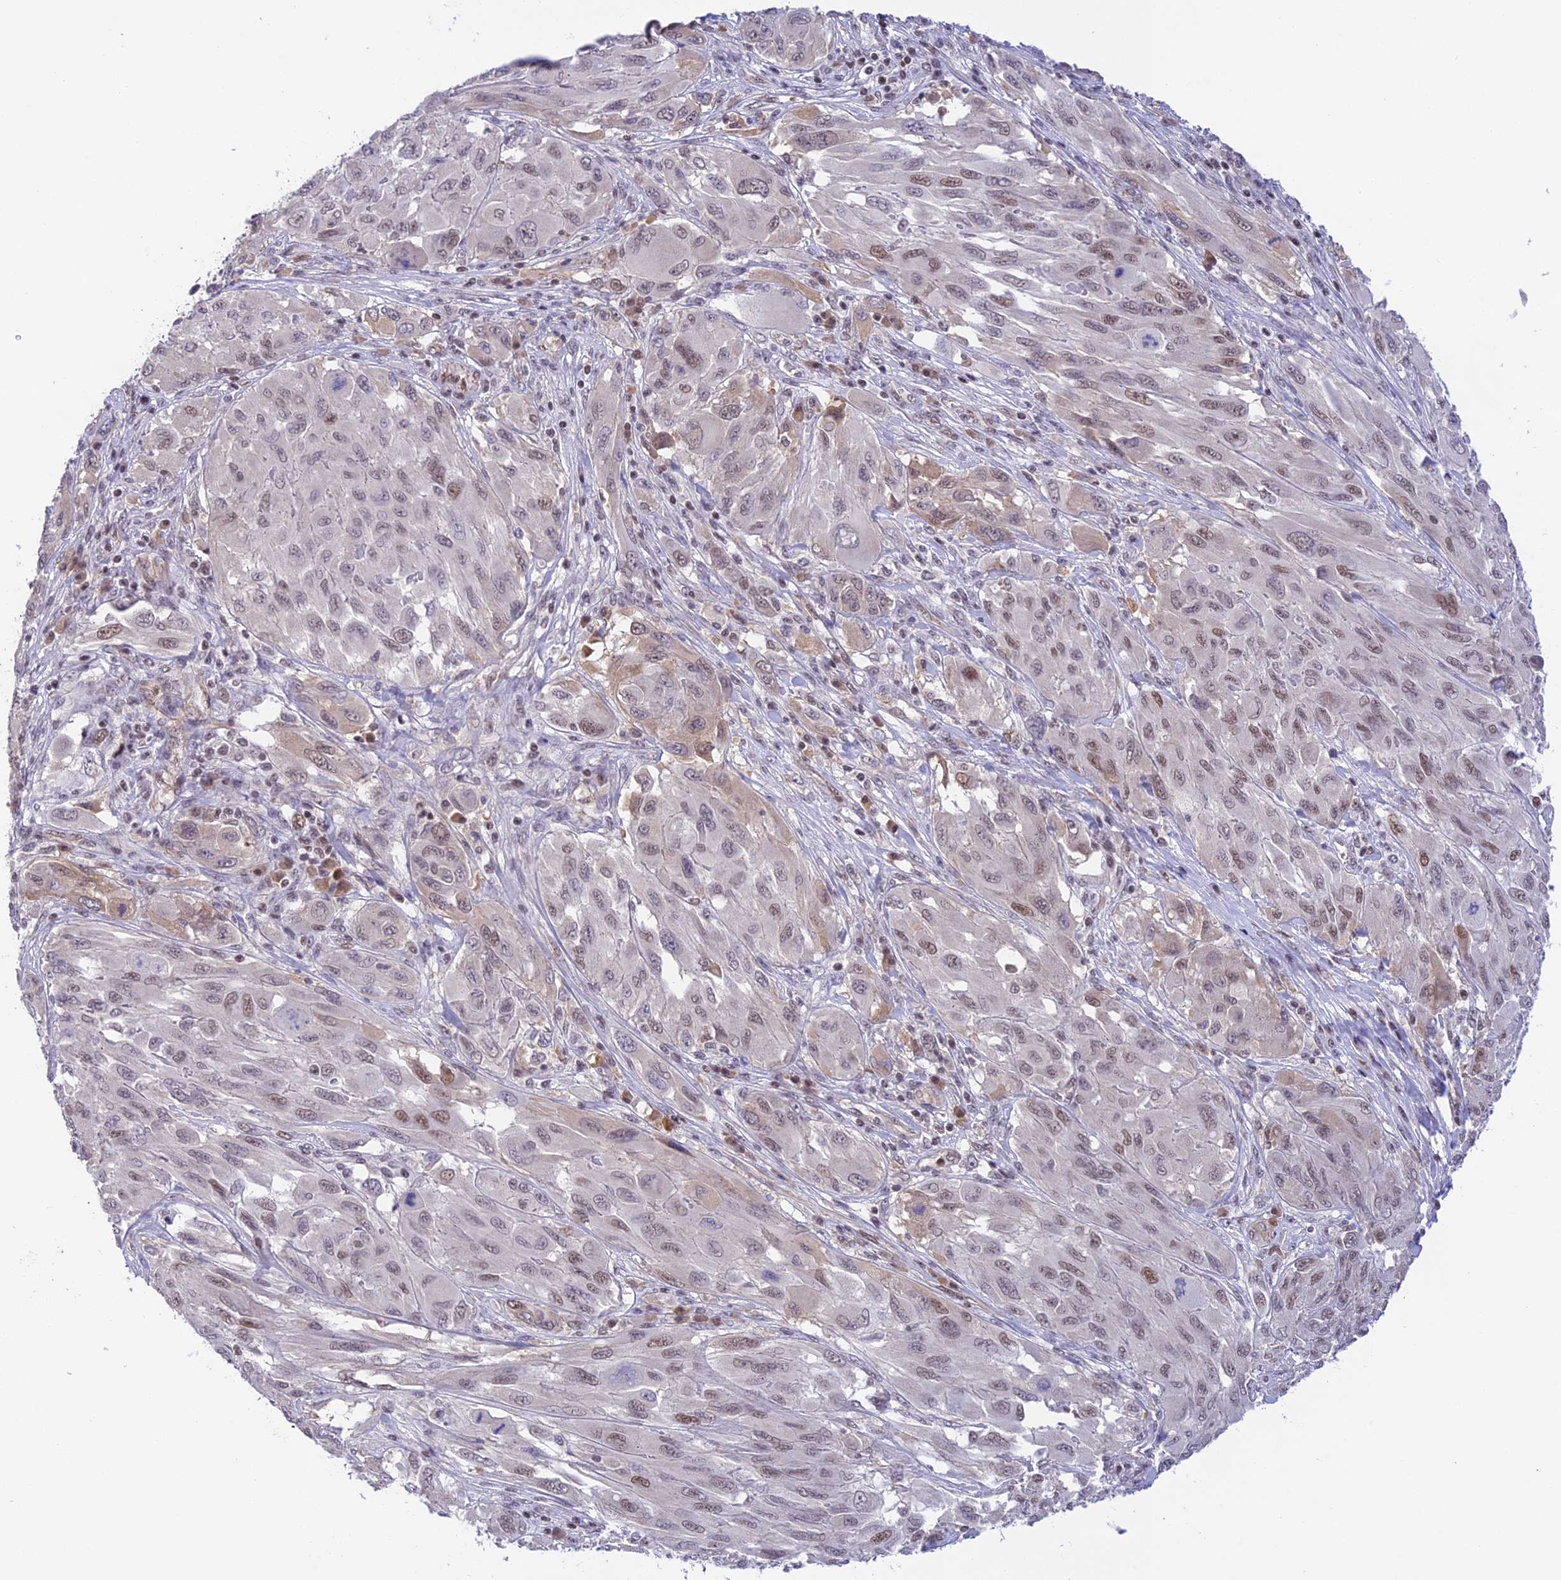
{"staining": {"intensity": "moderate", "quantity": "<25%", "location": "nuclear"}, "tissue": "melanoma", "cell_type": "Tumor cells", "image_type": "cancer", "snomed": [{"axis": "morphology", "description": "Malignant melanoma, NOS"}, {"axis": "topography", "description": "Skin"}], "caption": "There is low levels of moderate nuclear positivity in tumor cells of melanoma, as demonstrated by immunohistochemical staining (brown color).", "gene": "THAP11", "patient": {"sex": "female", "age": 91}}